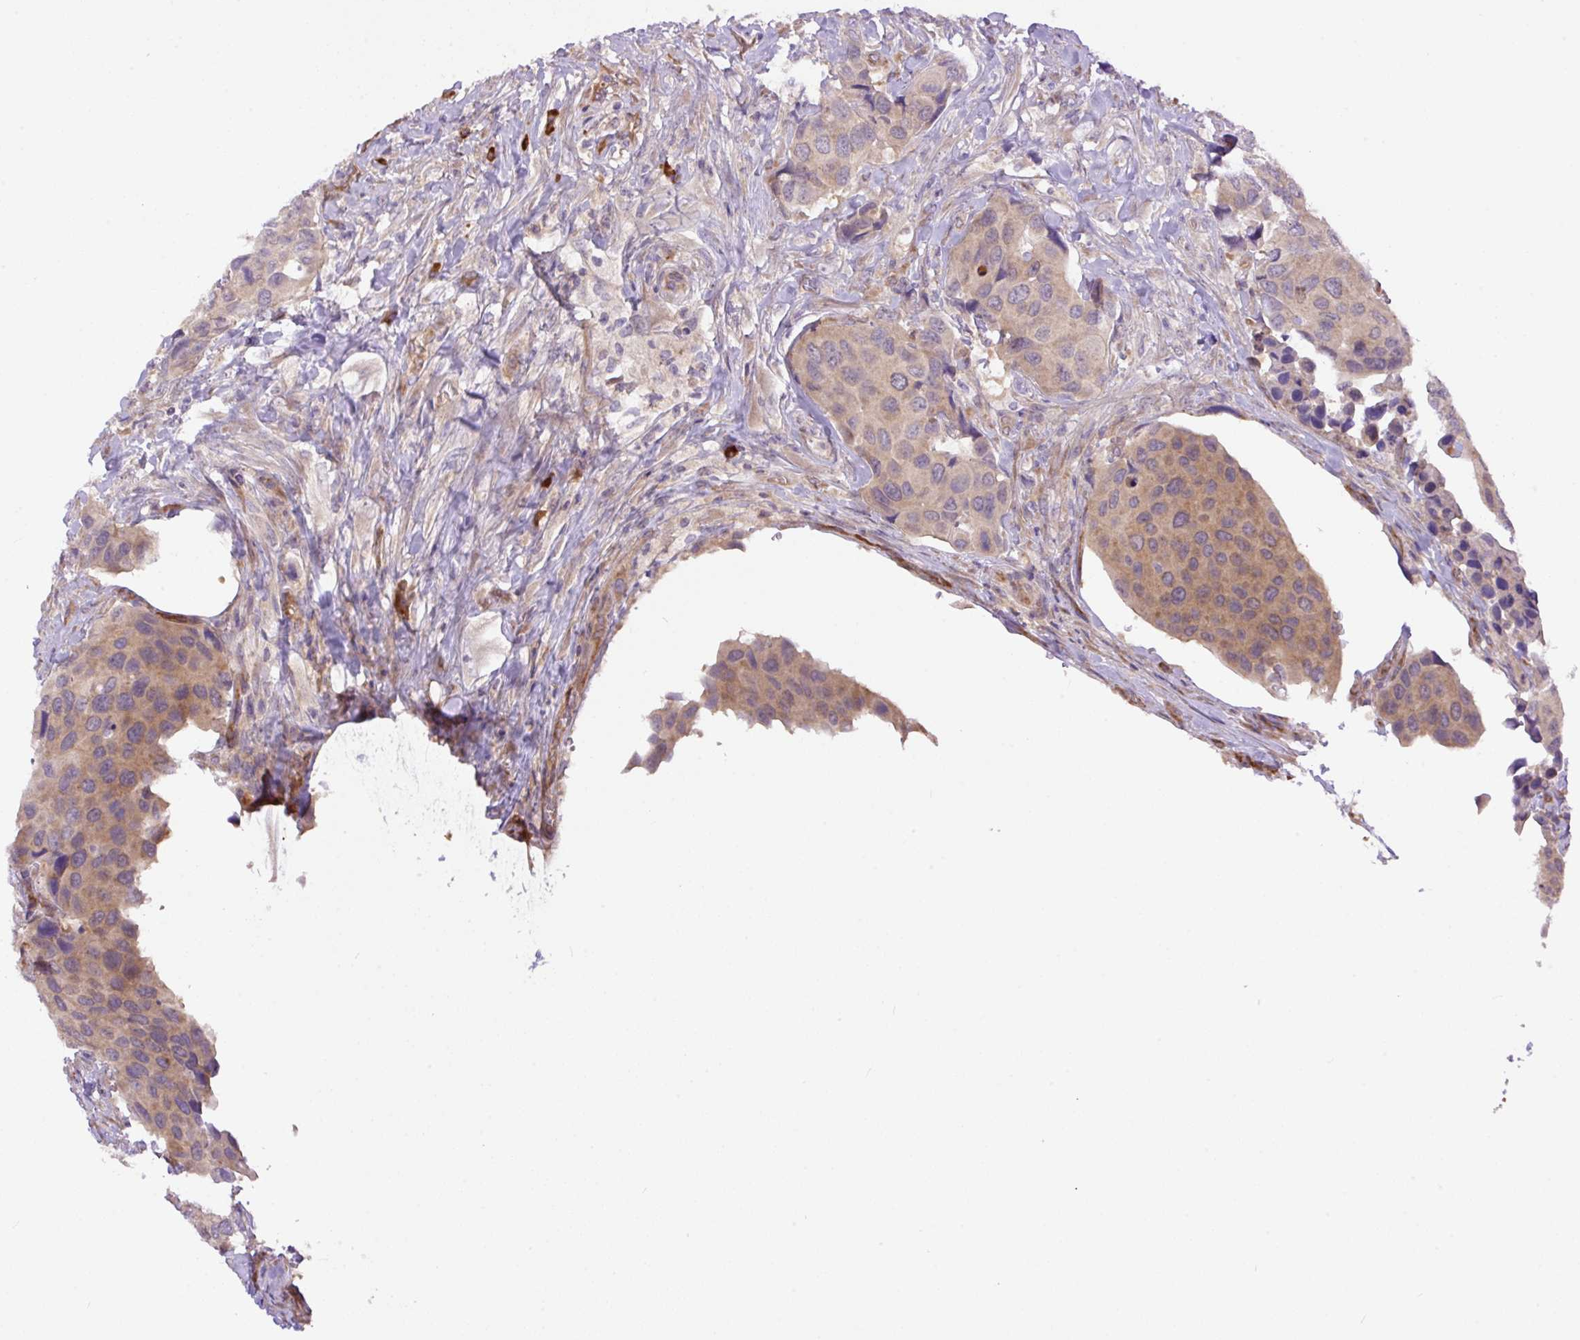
{"staining": {"intensity": "moderate", "quantity": "25%-75%", "location": "cytoplasmic/membranous"}, "tissue": "urothelial cancer", "cell_type": "Tumor cells", "image_type": "cancer", "snomed": [{"axis": "morphology", "description": "Urothelial carcinoma, High grade"}, {"axis": "topography", "description": "Urinary bladder"}], "caption": "The histopathology image reveals a brown stain indicating the presence of a protein in the cytoplasmic/membranous of tumor cells in urothelial cancer. The protein is shown in brown color, while the nuclei are stained blue.", "gene": "PPME1", "patient": {"sex": "male", "age": 74}}